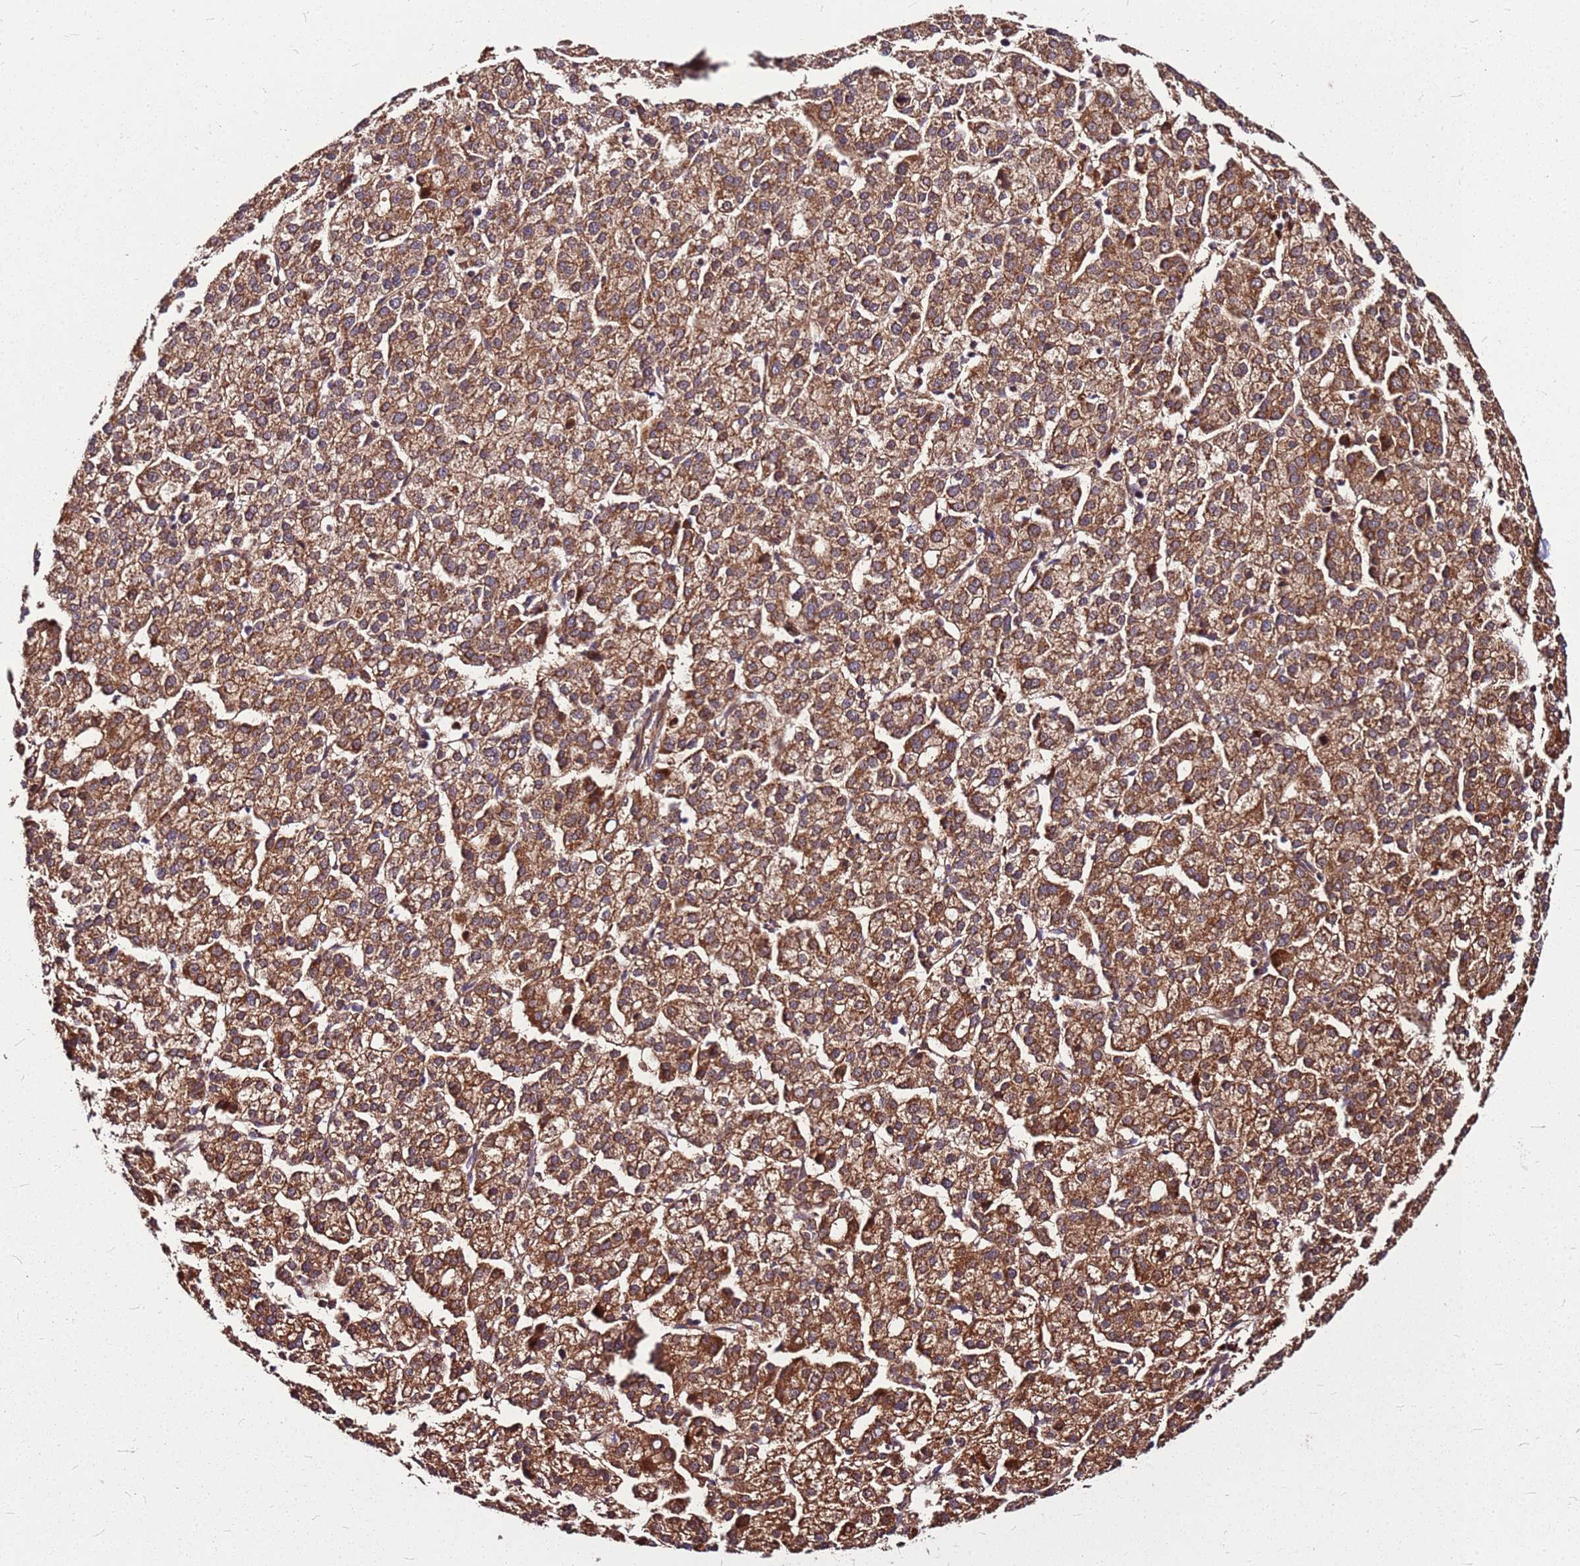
{"staining": {"intensity": "moderate", "quantity": ">75%", "location": "cytoplasmic/membranous"}, "tissue": "liver cancer", "cell_type": "Tumor cells", "image_type": "cancer", "snomed": [{"axis": "morphology", "description": "Carcinoma, Hepatocellular, NOS"}, {"axis": "topography", "description": "Liver"}], "caption": "The image reveals immunohistochemical staining of hepatocellular carcinoma (liver). There is moderate cytoplasmic/membranous positivity is appreciated in about >75% of tumor cells.", "gene": "LYPLAL1", "patient": {"sex": "female", "age": 58}}